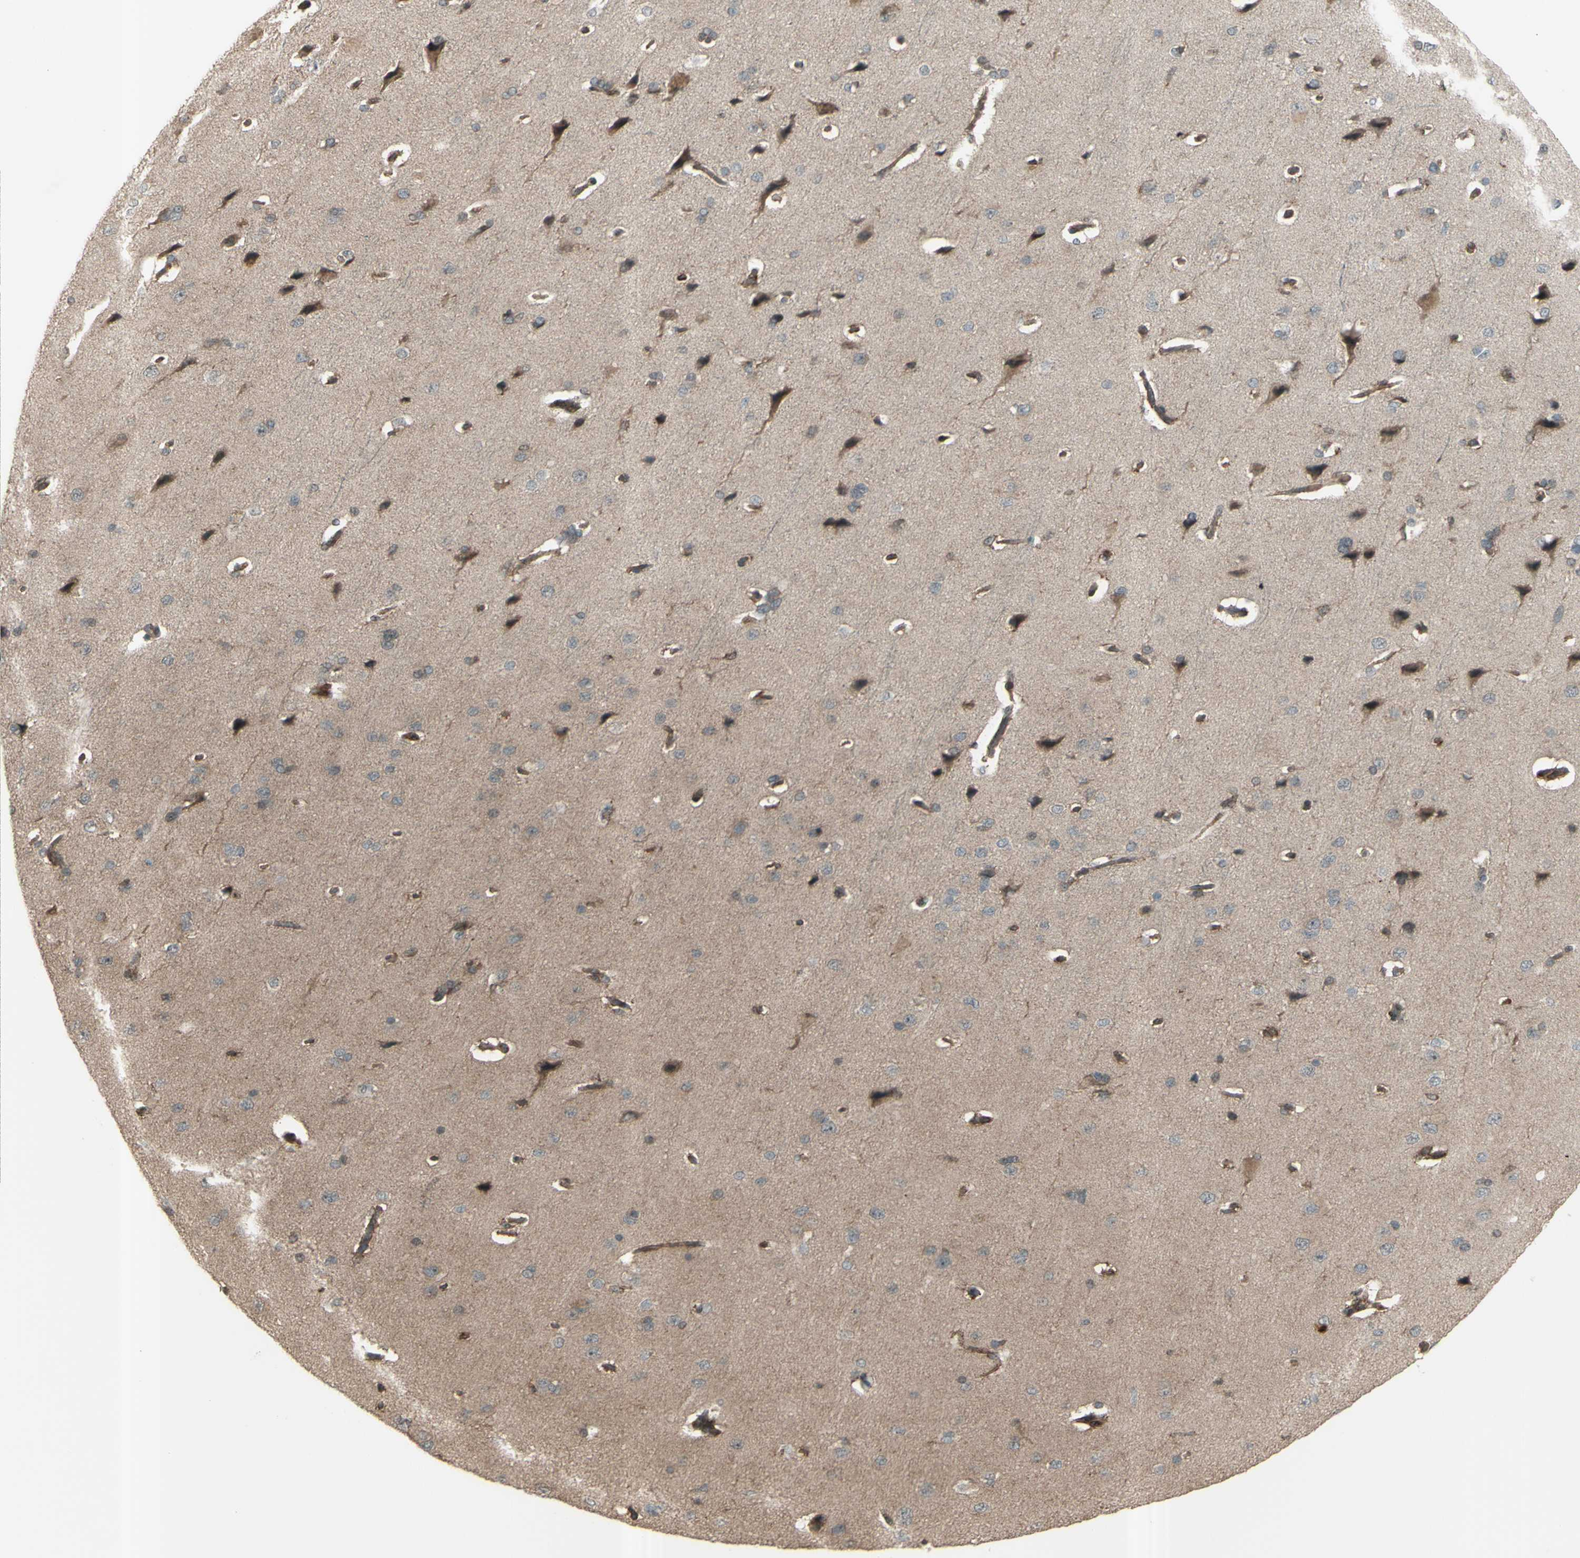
{"staining": {"intensity": "strong", "quantity": "25%-75%", "location": "cytoplasmic/membranous"}, "tissue": "cerebral cortex", "cell_type": "Endothelial cells", "image_type": "normal", "snomed": [{"axis": "morphology", "description": "Normal tissue, NOS"}, {"axis": "topography", "description": "Cerebral cortex"}], "caption": "High-power microscopy captured an immunohistochemistry image of normal cerebral cortex, revealing strong cytoplasmic/membranous positivity in about 25%-75% of endothelial cells.", "gene": "FXYD5", "patient": {"sex": "male", "age": 62}}